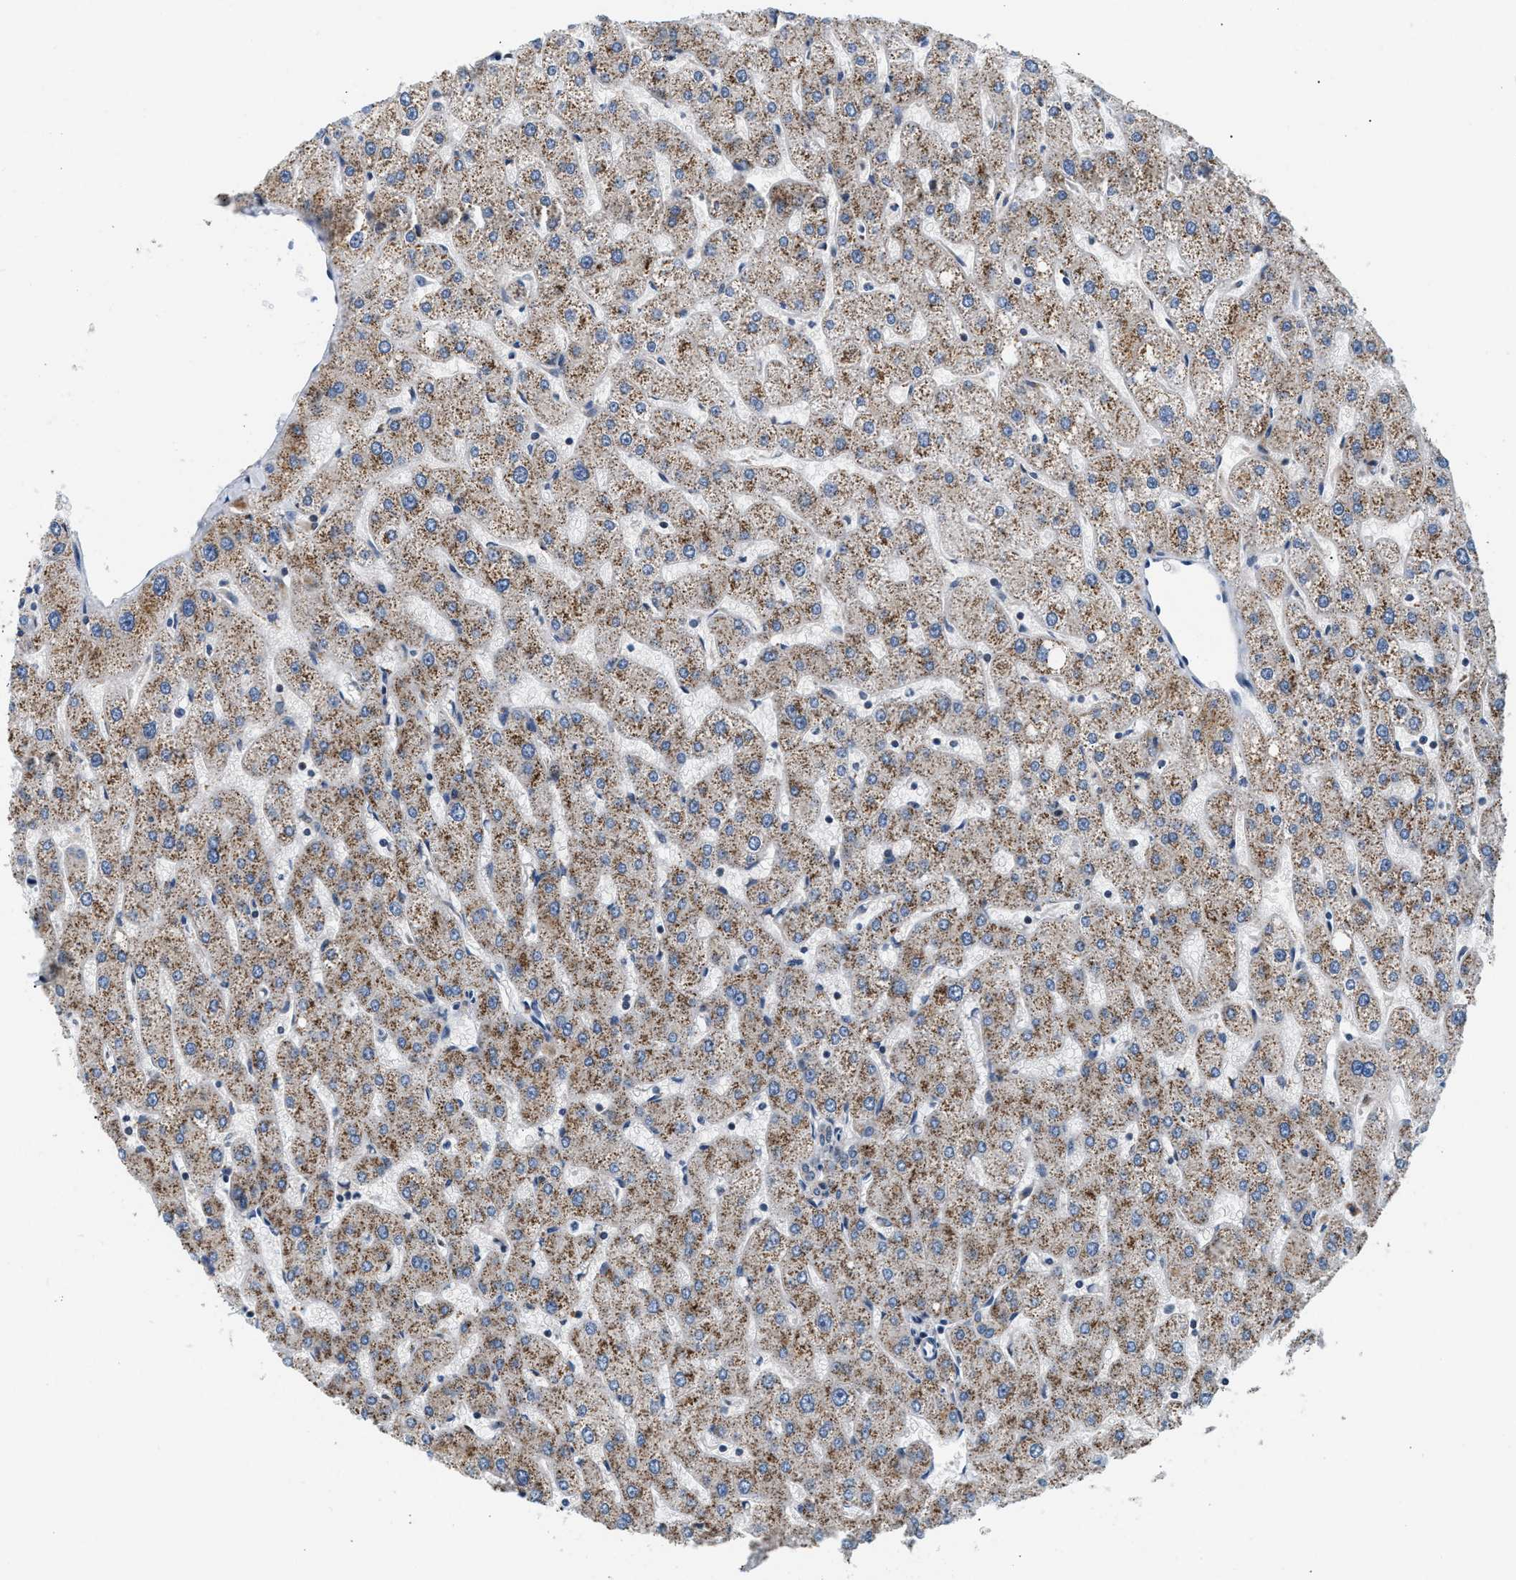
{"staining": {"intensity": "weak", "quantity": "25%-75%", "location": "cytoplasmic/membranous"}, "tissue": "liver", "cell_type": "Cholangiocytes", "image_type": "normal", "snomed": [{"axis": "morphology", "description": "Normal tissue, NOS"}, {"axis": "topography", "description": "Liver"}], "caption": "IHC histopathology image of normal liver stained for a protein (brown), which exhibits low levels of weak cytoplasmic/membranous expression in approximately 25%-75% of cholangiocytes.", "gene": "KCNMB2", "patient": {"sex": "male", "age": 67}}